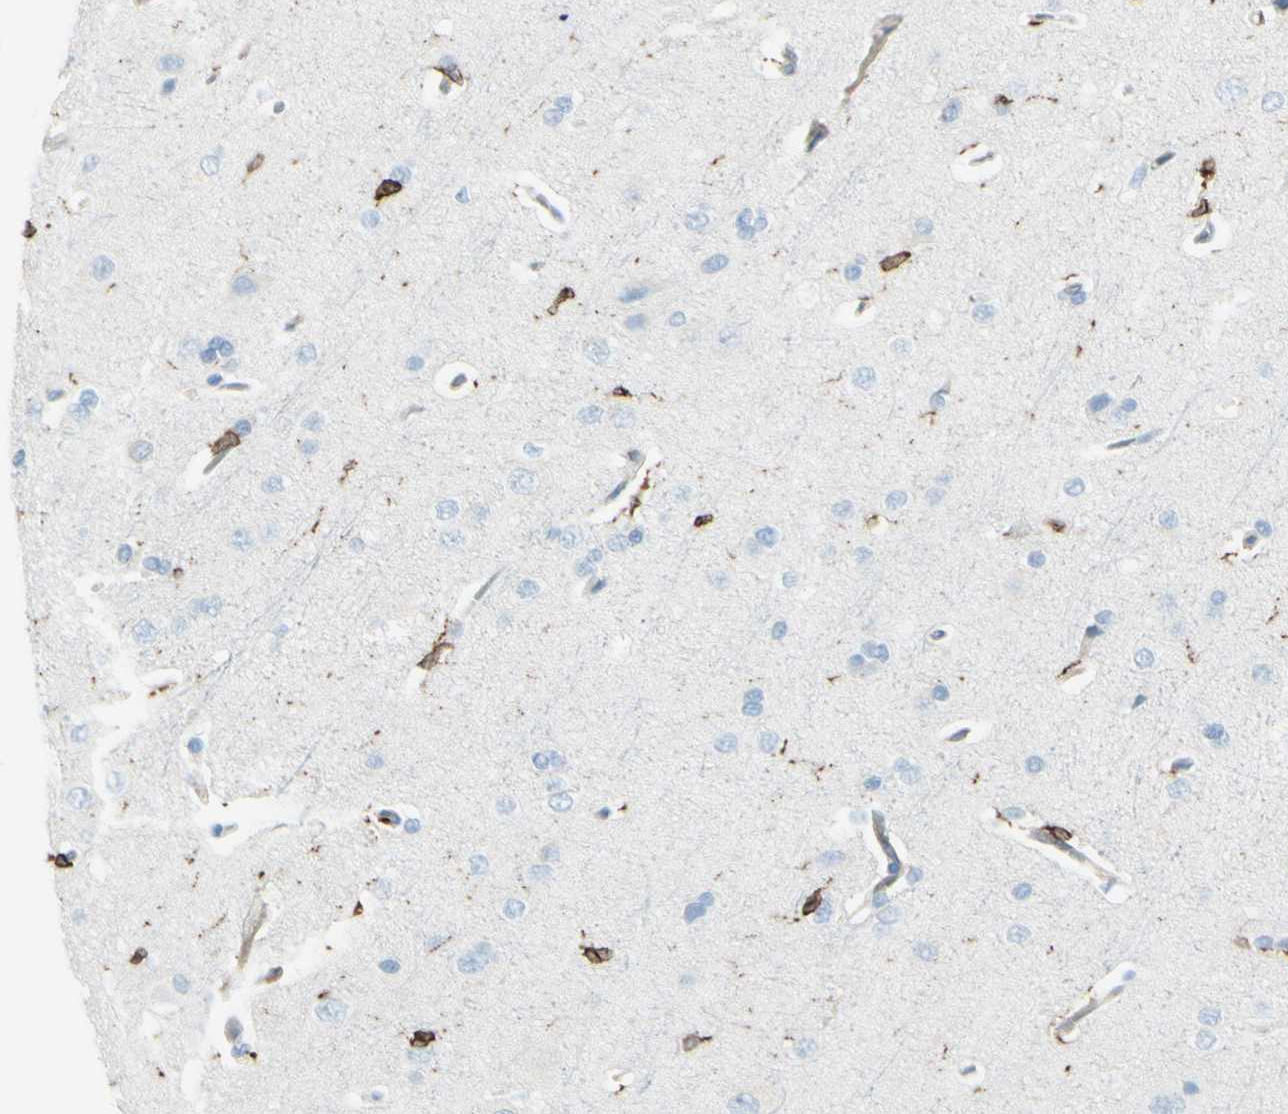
{"staining": {"intensity": "strong", "quantity": "<25%", "location": "cytoplasmic/membranous"}, "tissue": "cerebral cortex", "cell_type": "Endothelial cells", "image_type": "normal", "snomed": [{"axis": "morphology", "description": "Normal tissue, NOS"}, {"axis": "topography", "description": "Cerebral cortex"}], "caption": "Protein positivity by immunohistochemistry (IHC) shows strong cytoplasmic/membranous positivity in approximately <25% of endothelial cells in normal cerebral cortex. (DAB IHC with brightfield microscopy, high magnification).", "gene": "CD74", "patient": {"sex": "male", "age": 62}}